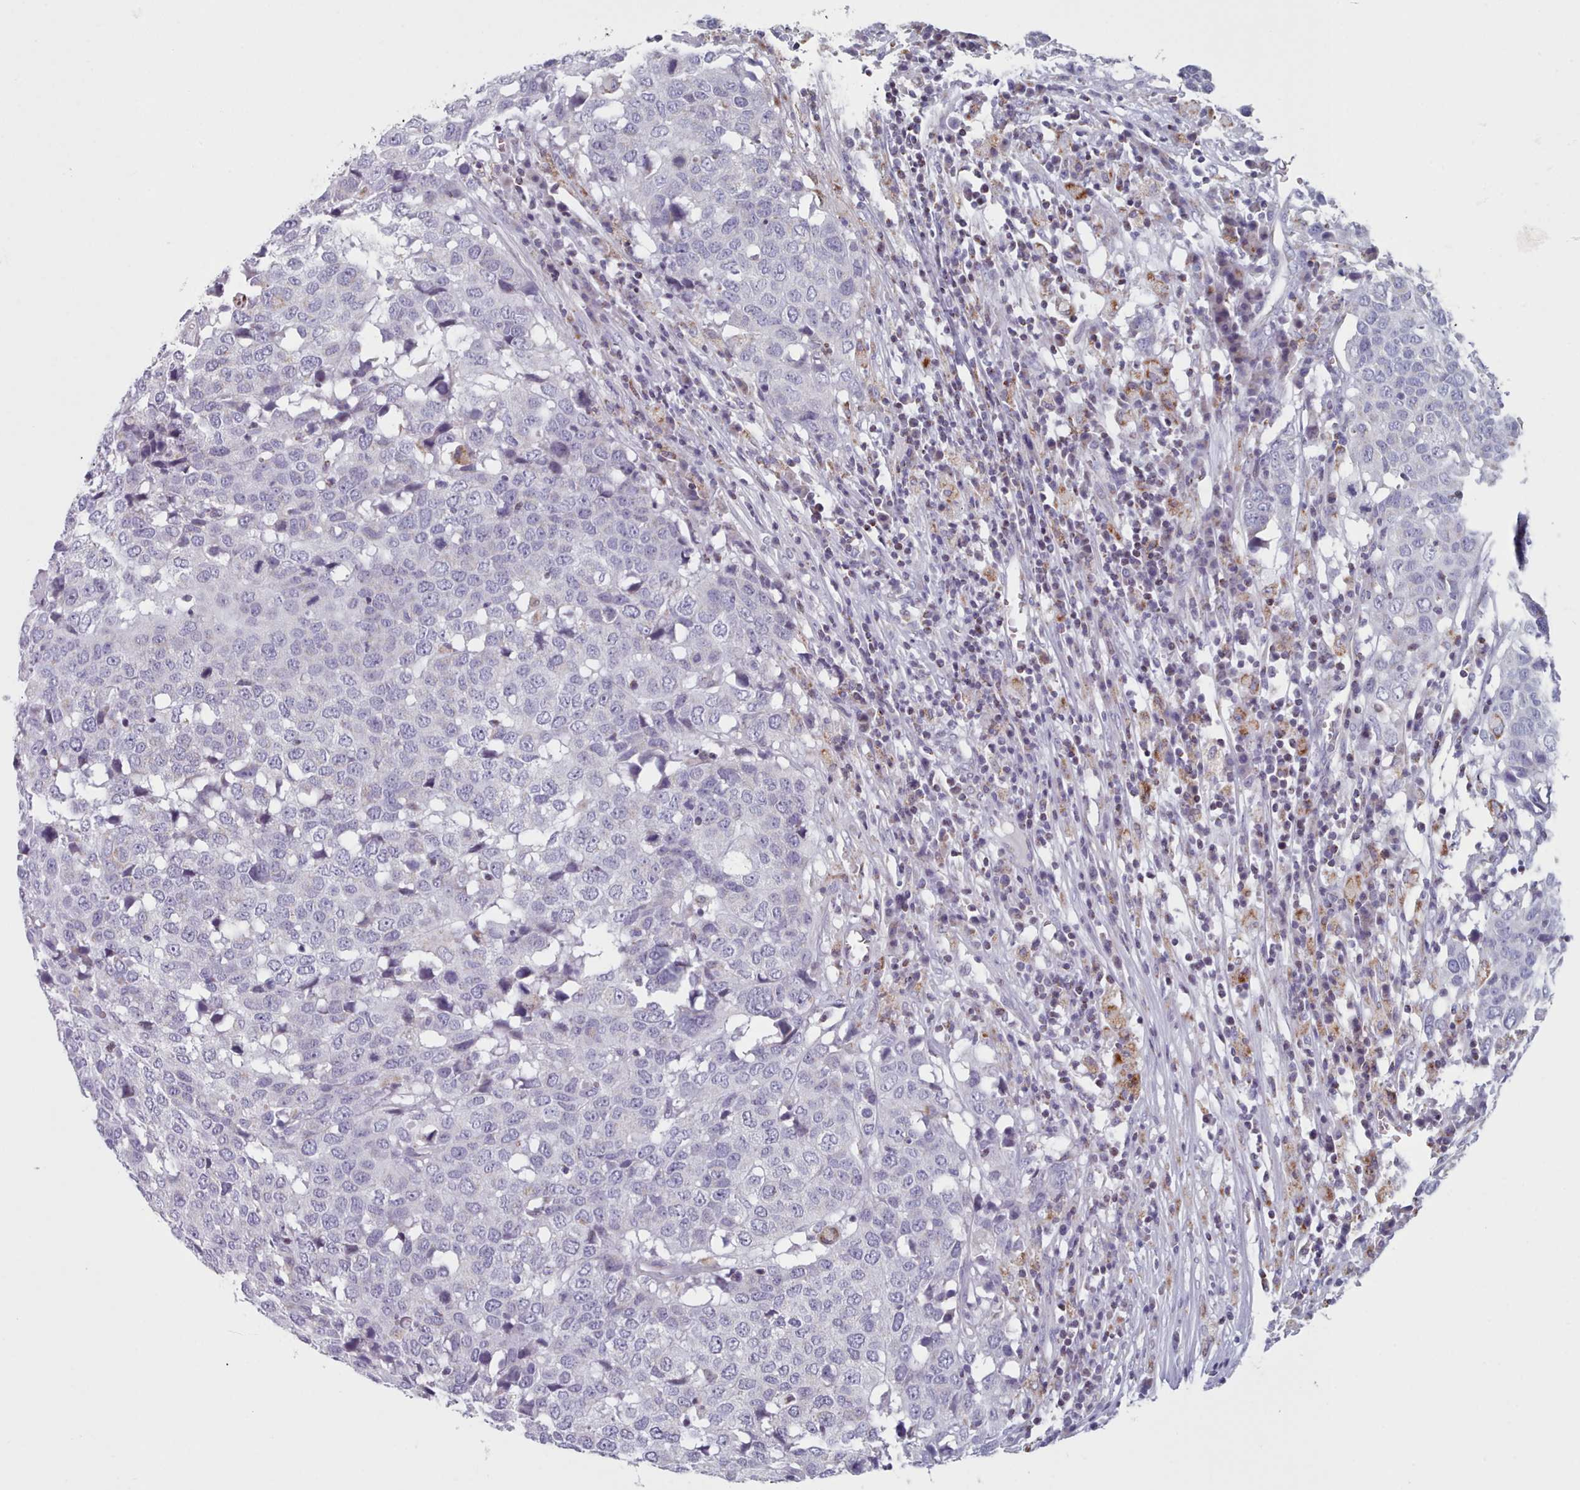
{"staining": {"intensity": "negative", "quantity": "none", "location": "none"}, "tissue": "head and neck cancer", "cell_type": "Tumor cells", "image_type": "cancer", "snomed": [{"axis": "morphology", "description": "Squamous cell carcinoma, NOS"}, {"axis": "topography", "description": "Head-Neck"}], "caption": "This photomicrograph is of squamous cell carcinoma (head and neck) stained with IHC to label a protein in brown with the nuclei are counter-stained blue. There is no staining in tumor cells.", "gene": "FAM170B", "patient": {"sex": "male", "age": 66}}